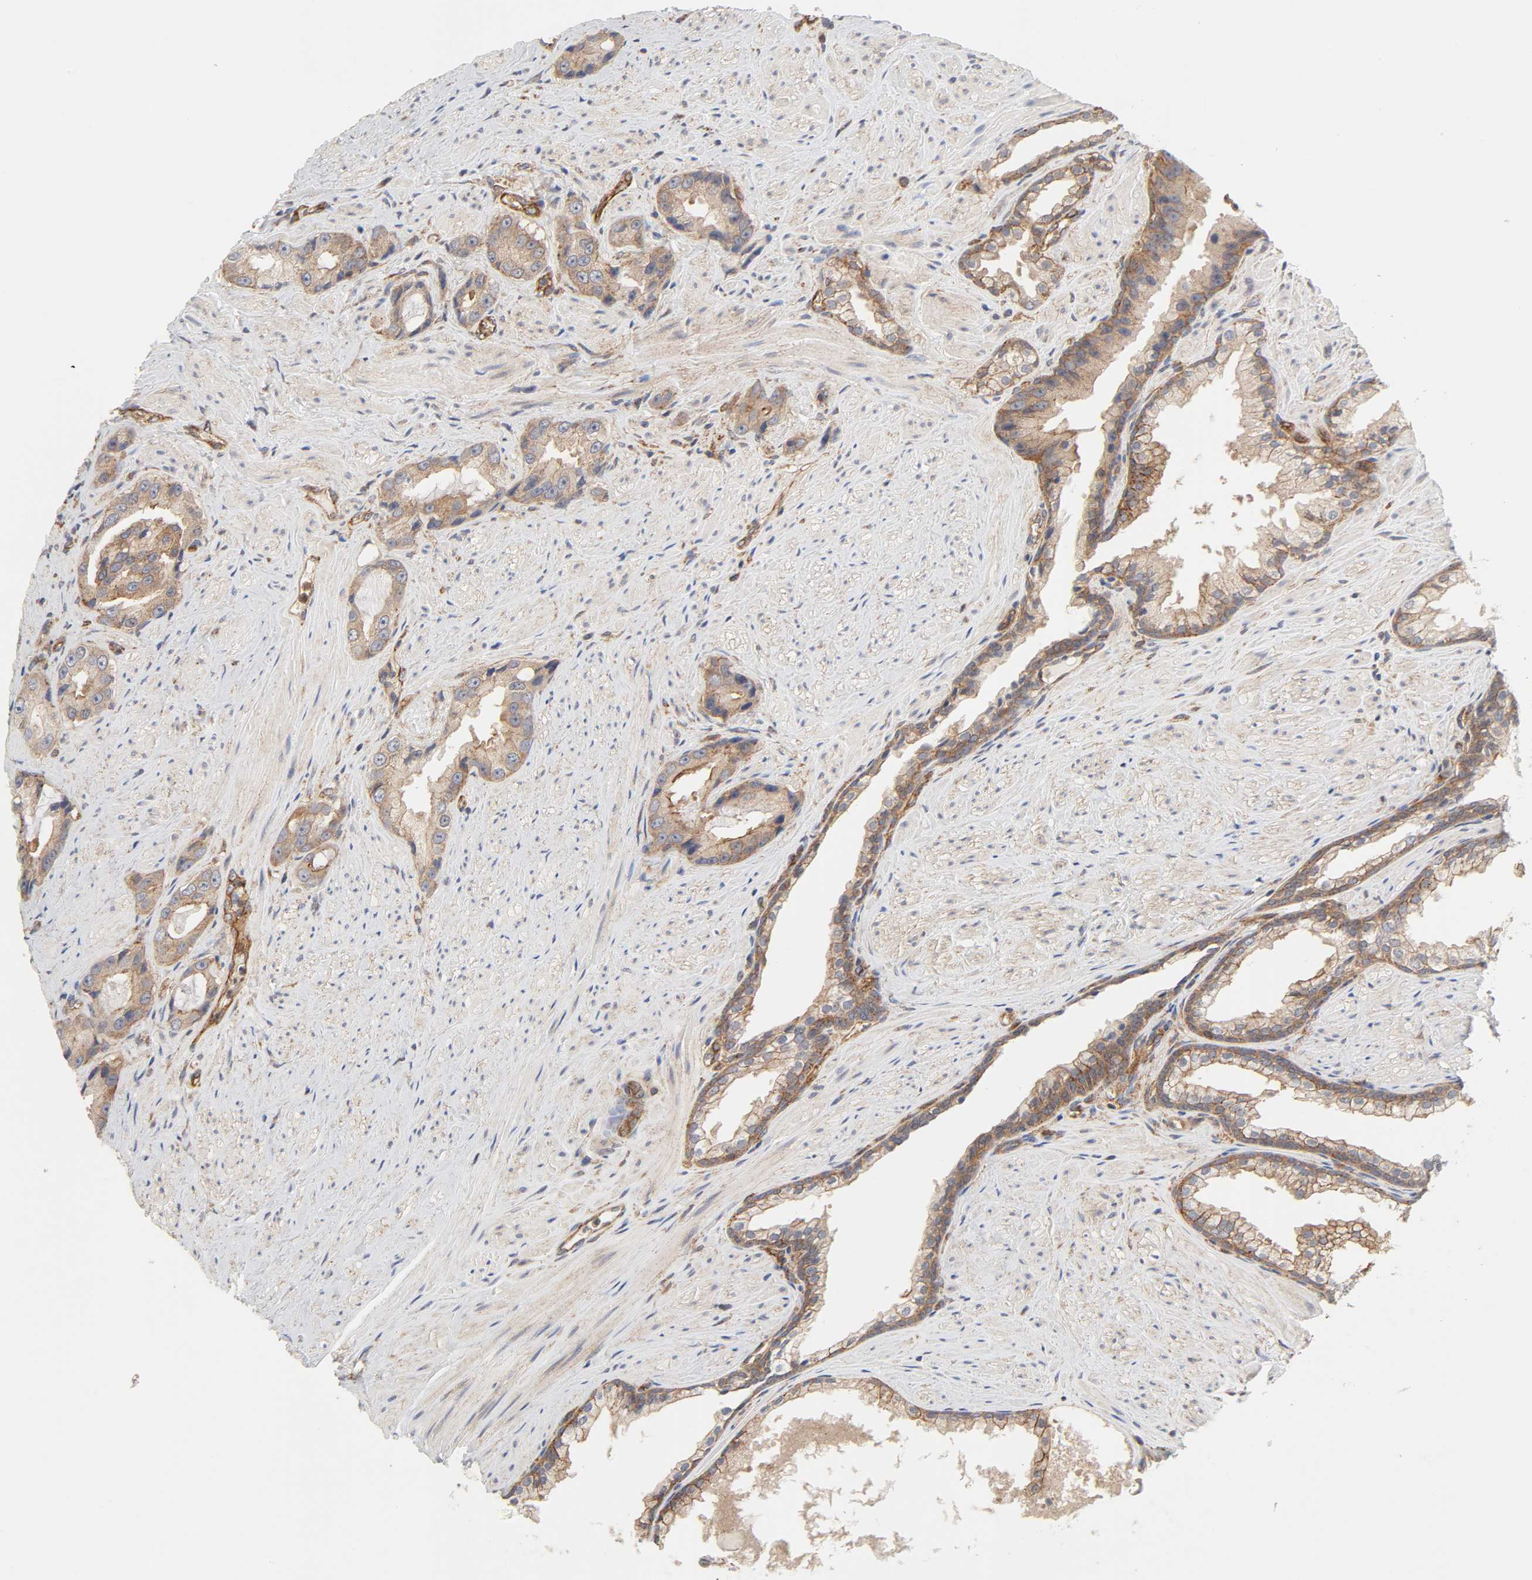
{"staining": {"intensity": "moderate", "quantity": ">75%", "location": "cytoplasmic/membranous"}, "tissue": "prostate cancer", "cell_type": "Tumor cells", "image_type": "cancer", "snomed": [{"axis": "morphology", "description": "Adenocarcinoma, Medium grade"}, {"axis": "topography", "description": "Prostate"}], "caption": "Immunohistochemical staining of prostate adenocarcinoma (medium-grade) demonstrates medium levels of moderate cytoplasmic/membranous expression in approximately >75% of tumor cells.", "gene": "AP2A1", "patient": {"sex": "male", "age": 60}}